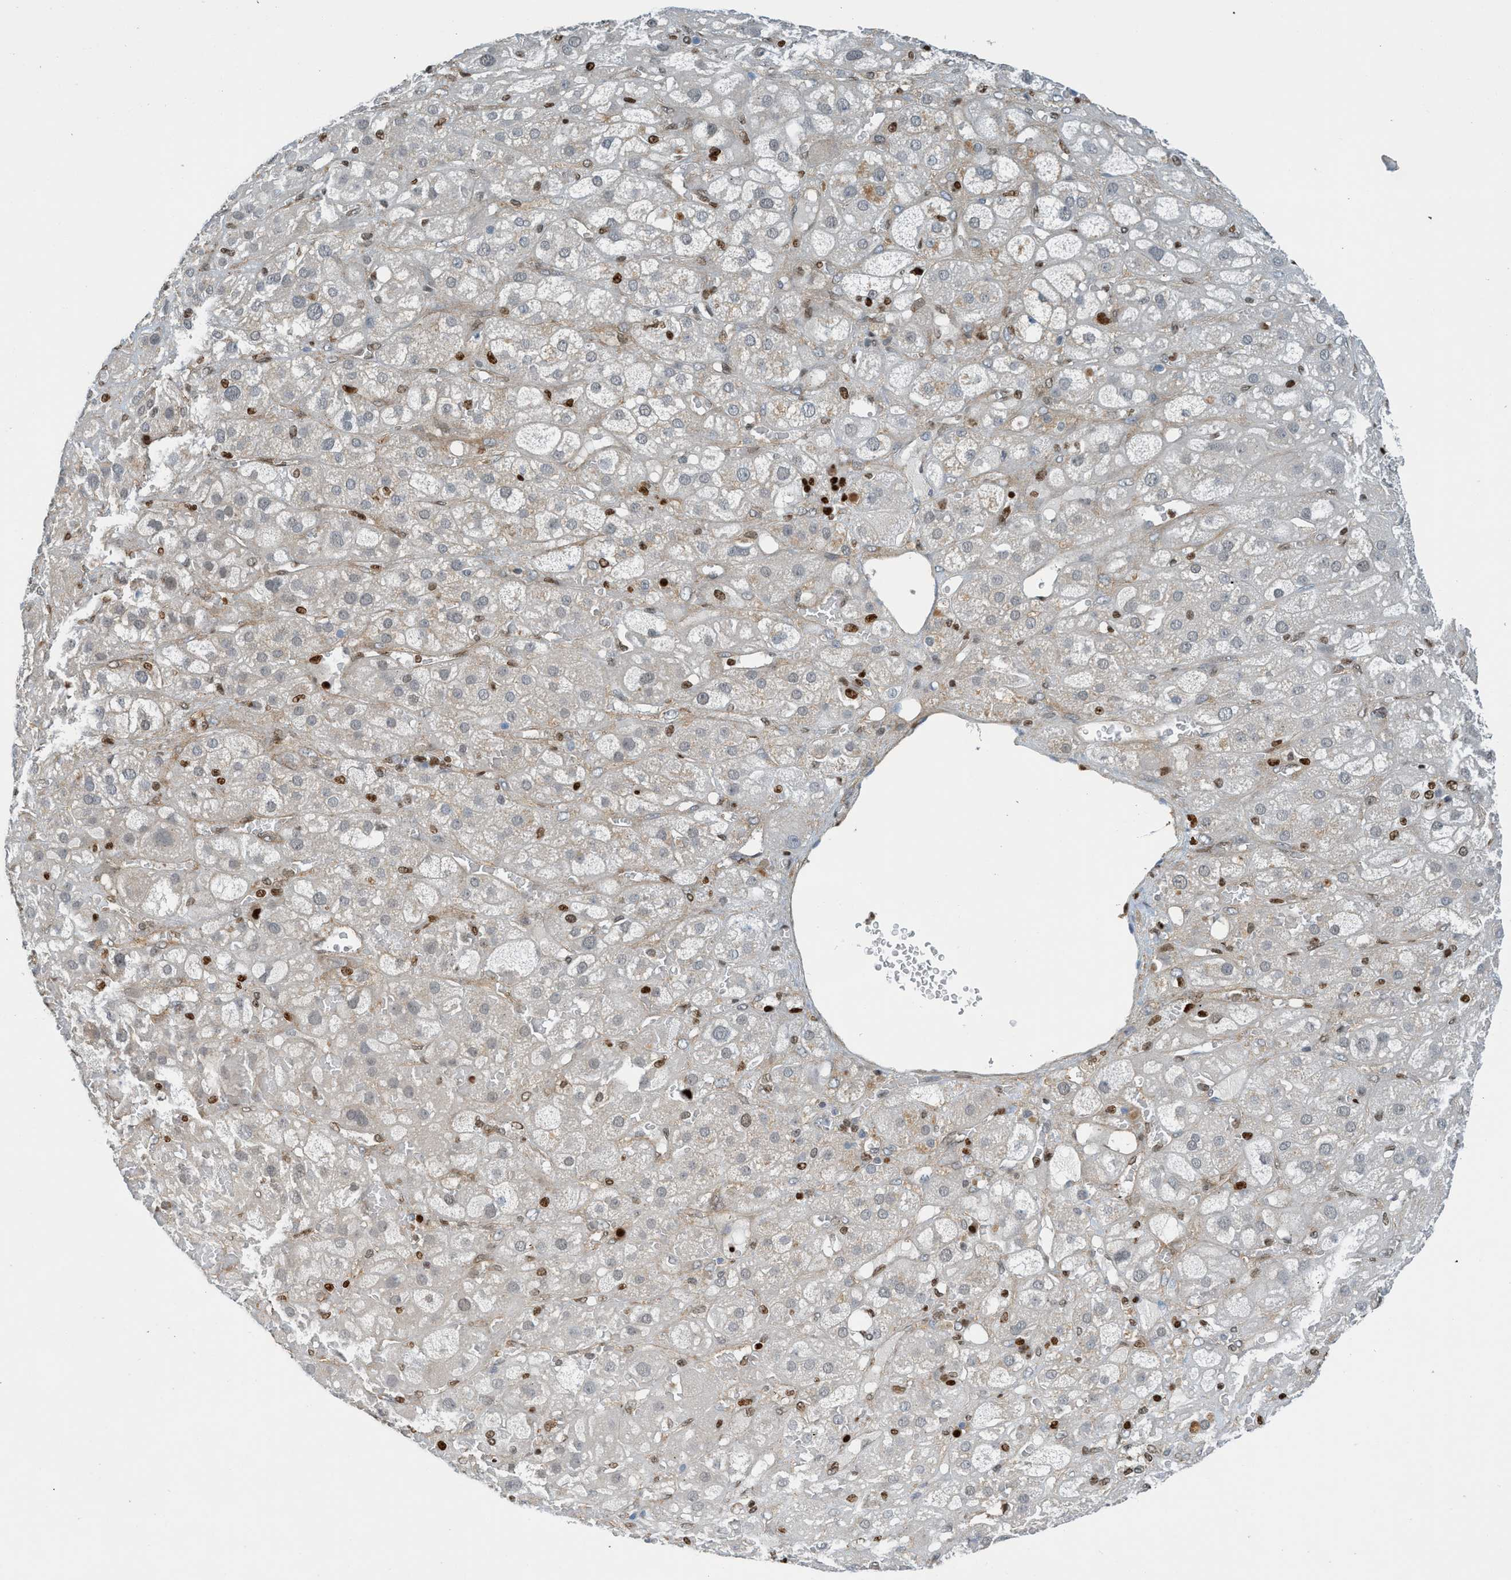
{"staining": {"intensity": "weak", "quantity": "<25%", "location": "nuclear"}, "tissue": "adrenal gland", "cell_type": "Glandular cells", "image_type": "normal", "snomed": [{"axis": "morphology", "description": "Normal tissue, NOS"}, {"axis": "topography", "description": "Adrenal gland"}], "caption": "Glandular cells are negative for protein expression in unremarkable human adrenal gland. The staining was performed using DAB to visualize the protein expression in brown, while the nuclei were stained in blue with hematoxylin (Magnification: 20x).", "gene": "SH3D19", "patient": {"sex": "female", "age": 47}}